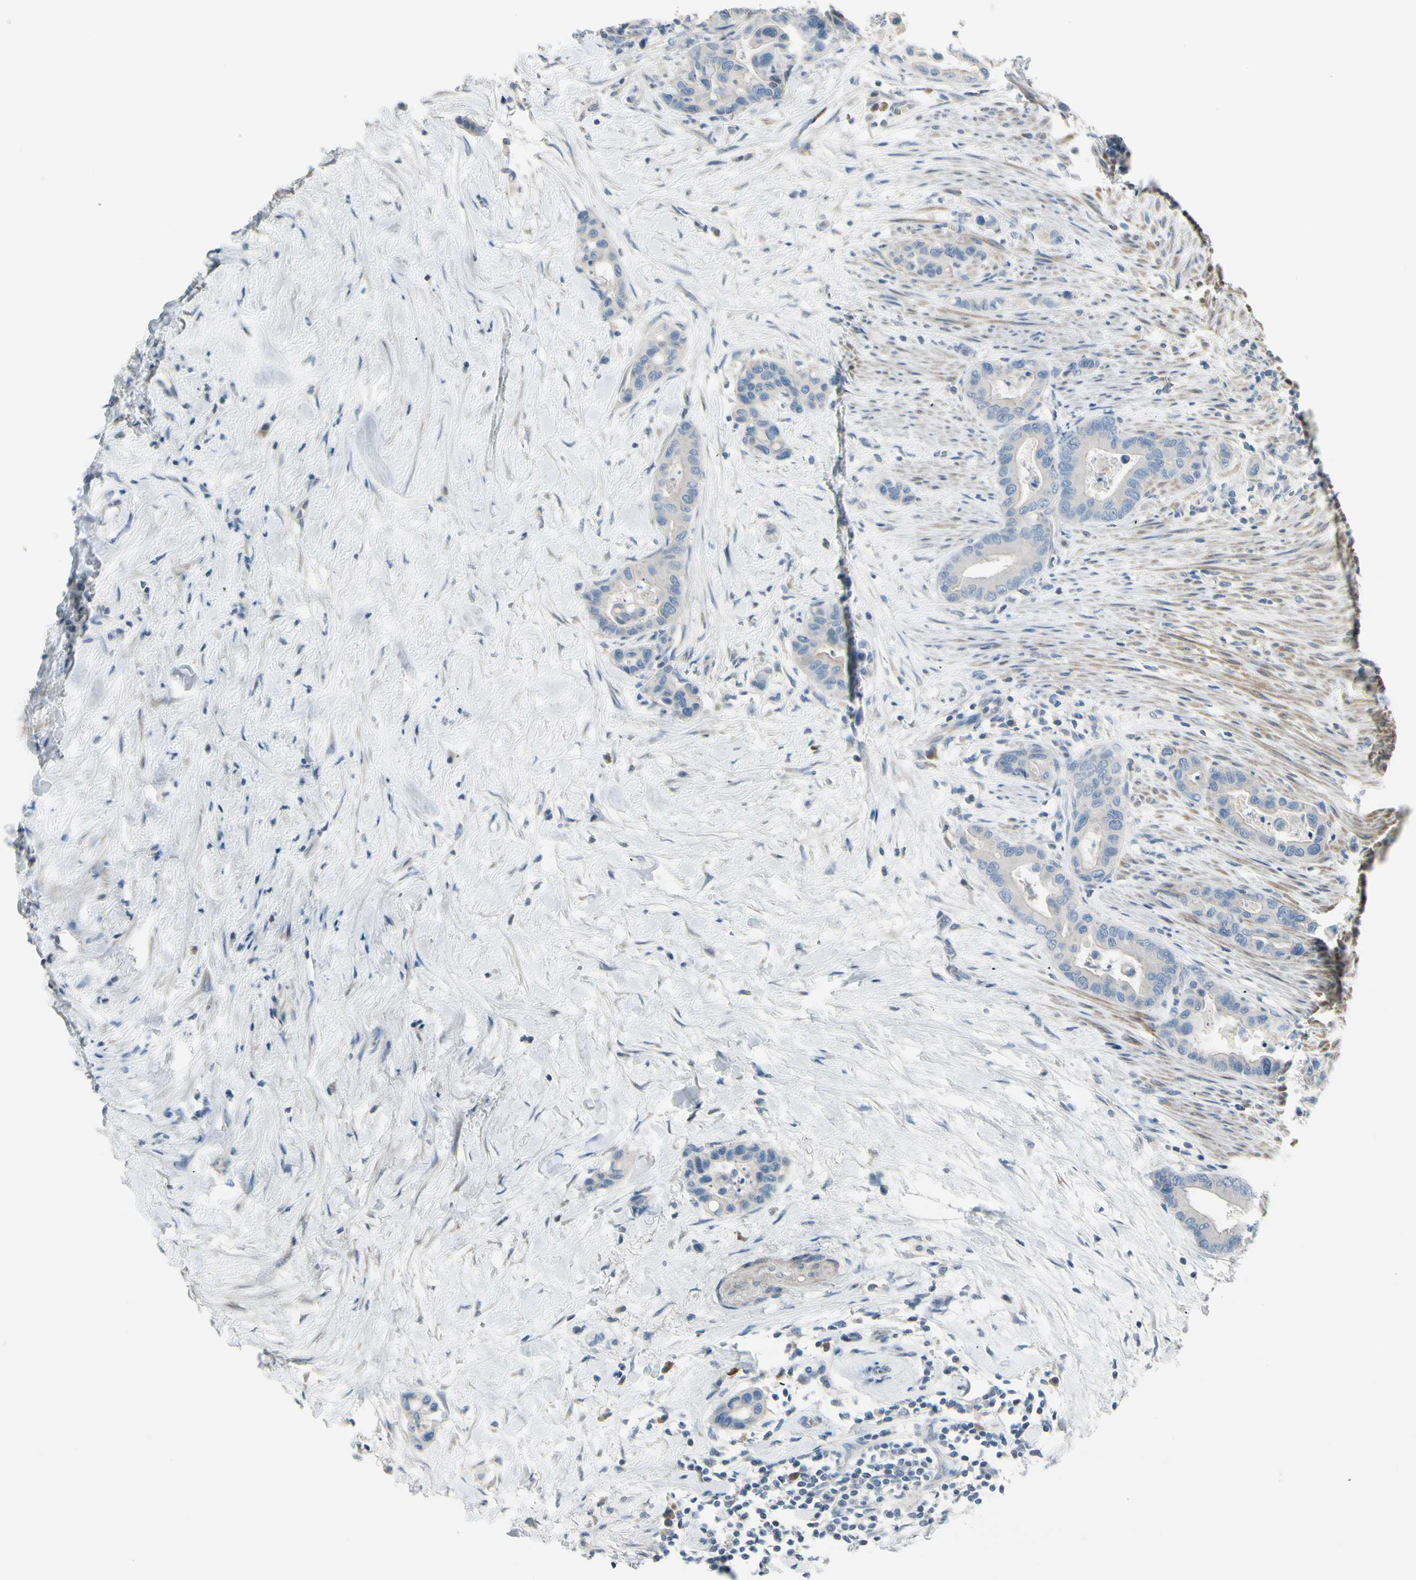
{"staining": {"intensity": "negative", "quantity": "none", "location": "none"}, "tissue": "colorectal cancer", "cell_type": "Tumor cells", "image_type": "cancer", "snomed": [{"axis": "morphology", "description": "Normal tissue, NOS"}, {"axis": "morphology", "description": "Adenocarcinoma, NOS"}, {"axis": "topography", "description": "Colon"}], "caption": "Colorectal cancer (adenocarcinoma) was stained to show a protein in brown. There is no significant staining in tumor cells. Brightfield microscopy of immunohistochemistry stained with DAB (brown) and hematoxylin (blue), captured at high magnification.", "gene": "CYP2E1", "patient": {"sex": "male", "age": 82}}